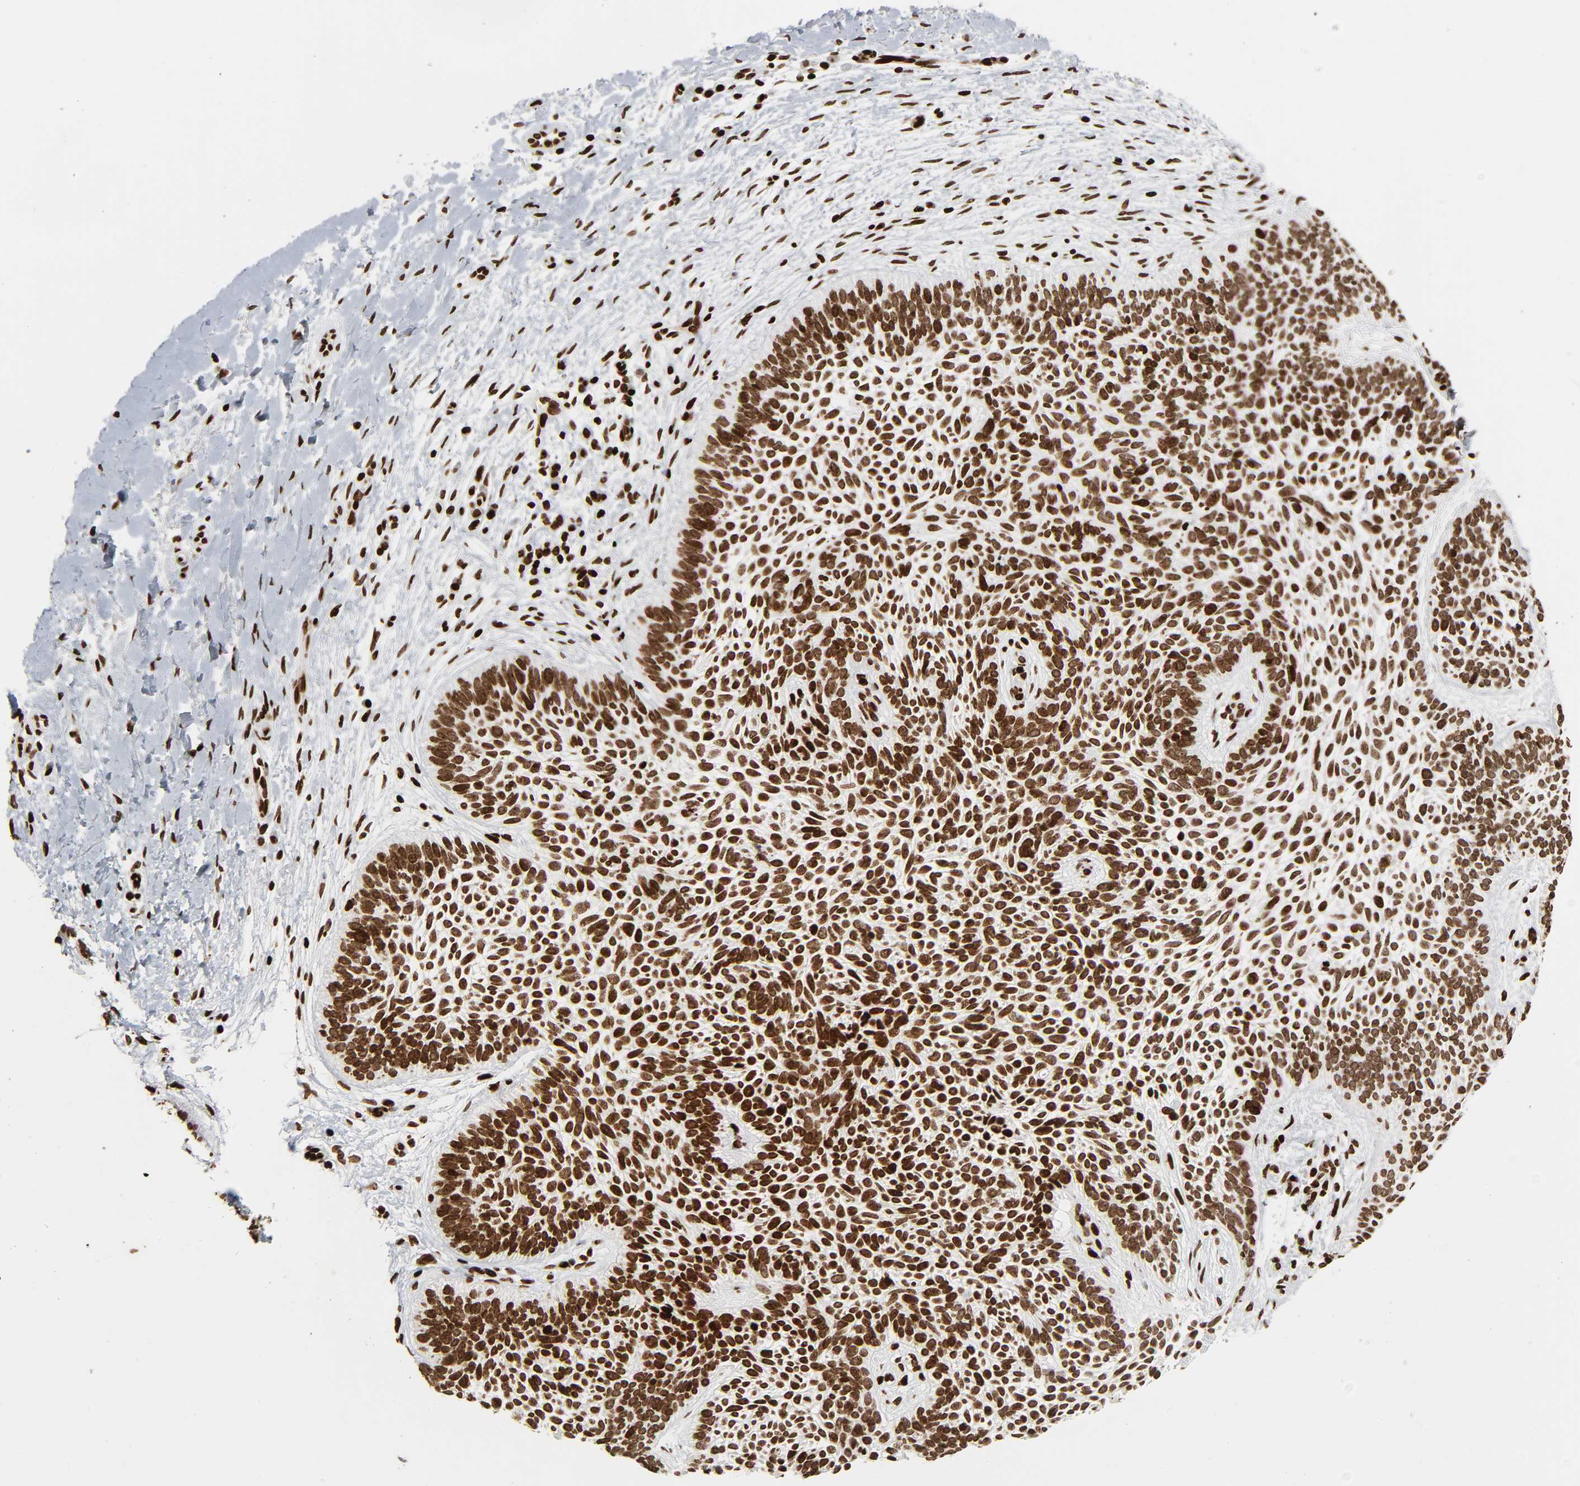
{"staining": {"intensity": "strong", "quantity": ">75%", "location": "nuclear"}, "tissue": "skin cancer", "cell_type": "Tumor cells", "image_type": "cancer", "snomed": [{"axis": "morphology", "description": "Basal cell carcinoma"}, {"axis": "topography", "description": "Skin"}], "caption": "Immunohistochemistry staining of basal cell carcinoma (skin), which displays high levels of strong nuclear expression in about >75% of tumor cells indicating strong nuclear protein expression. The staining was performed using DAB (brown) for protein detection and nuclei were counterstained in hematoxylin (blue).", "gene": "RXRA", "patient": {"sex": "female", "age": 79}}